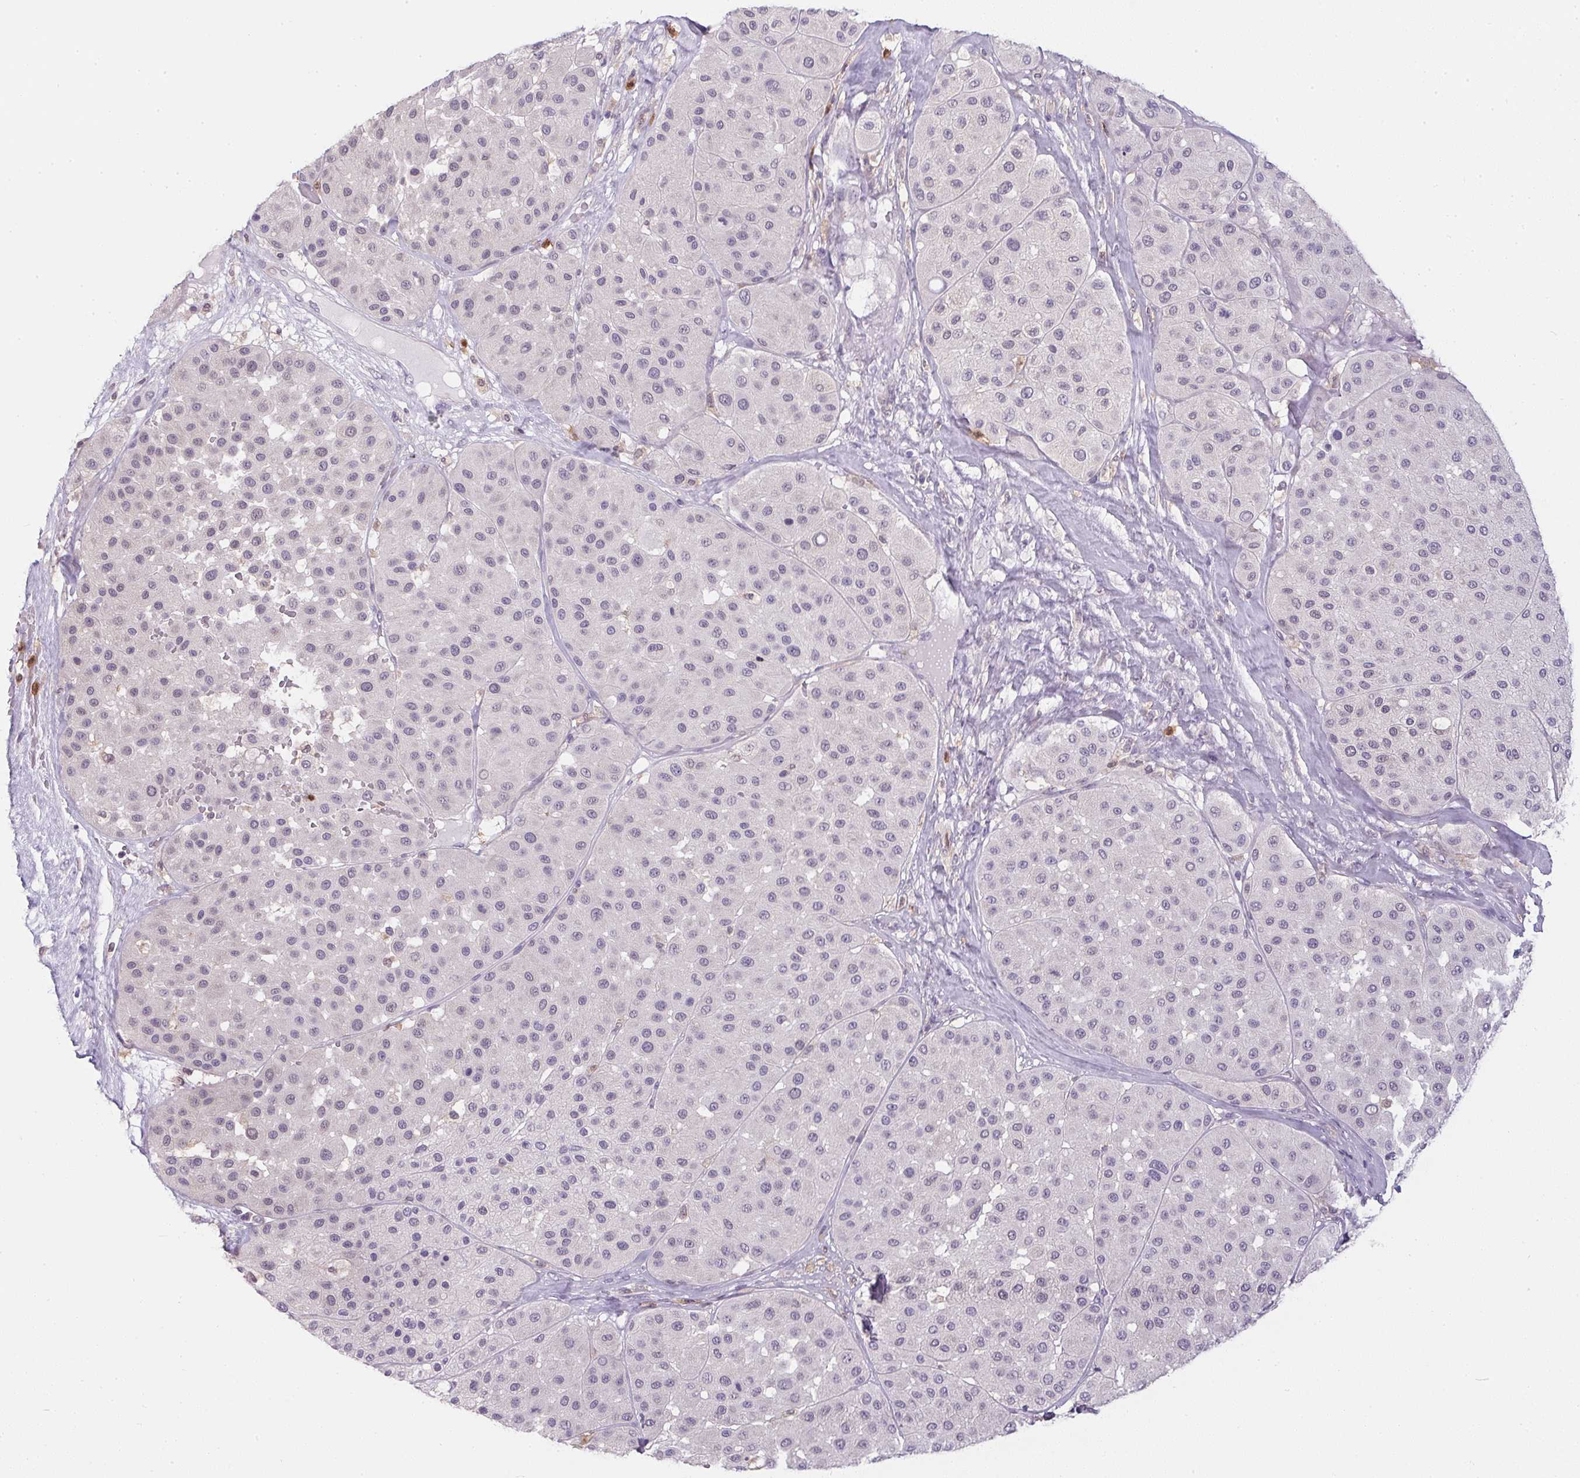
{"staining": {"intensity": "negative", "quantity": "none", "location": "none"}, "tissue": "melanoma", "cell_type": "Tumor cells", "image_type": "cancer", "snomed": [{"axis": "morphology", "description": "Malignant melanoma, Metastatic site"}, {"axis": "topography", "description": "Smooth muscle"}], "caption": "Immunohistochemistry photomicrograph of neoplastic tissue: malignant melanoma (metastatic site) stained with DAB (3,3'-diaminobenzidine) demonstrates no significant protein staining in tumor cells.", "gene": "DNAJC5G", "patient": {"sex": "male", "age": 41}}